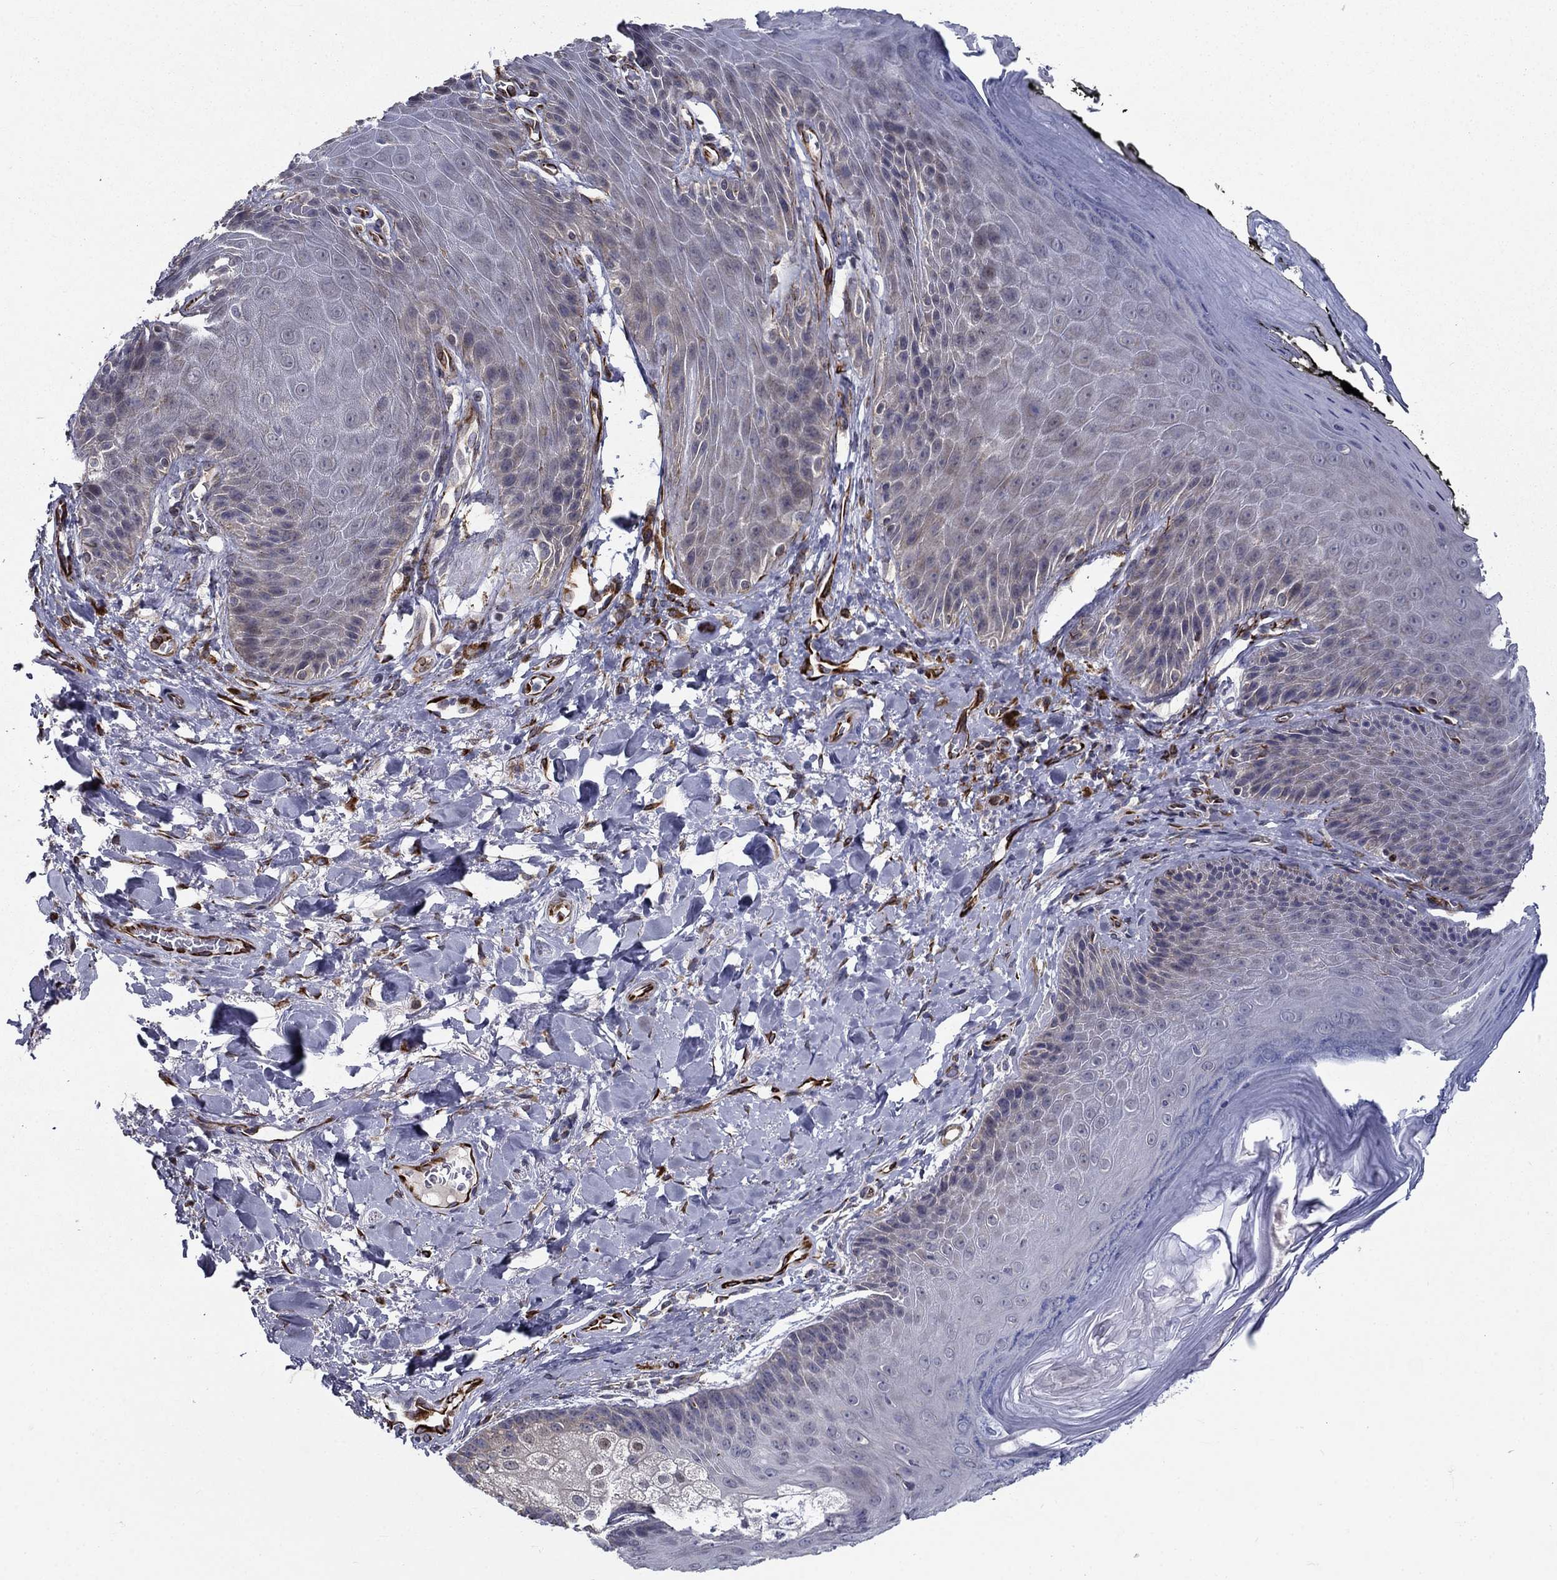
{"staining": {"intensity": "weak", "quantity": "<25%", "location": "cytoplasmic/membranous"}, "tissue": "skin", "cell_type": "Epidermal cells", "image_type": "normal", "snomed": [{"axis": "morphology", "description": "Normal tissue, NOS"}, {"axis": "topography", "description": "Anal"}, {"axis": "topography", "description": "Peripheral nerve tissue"}], "caption": "Immunohistochemical staining of benign skin reveals no significant expression in epidermal cells. (Immunohistochemistry (ihc), brightfield microscopy, high magnification).", "gene": "LACTB2", "patient": {"sex": "male", "age": 53}}